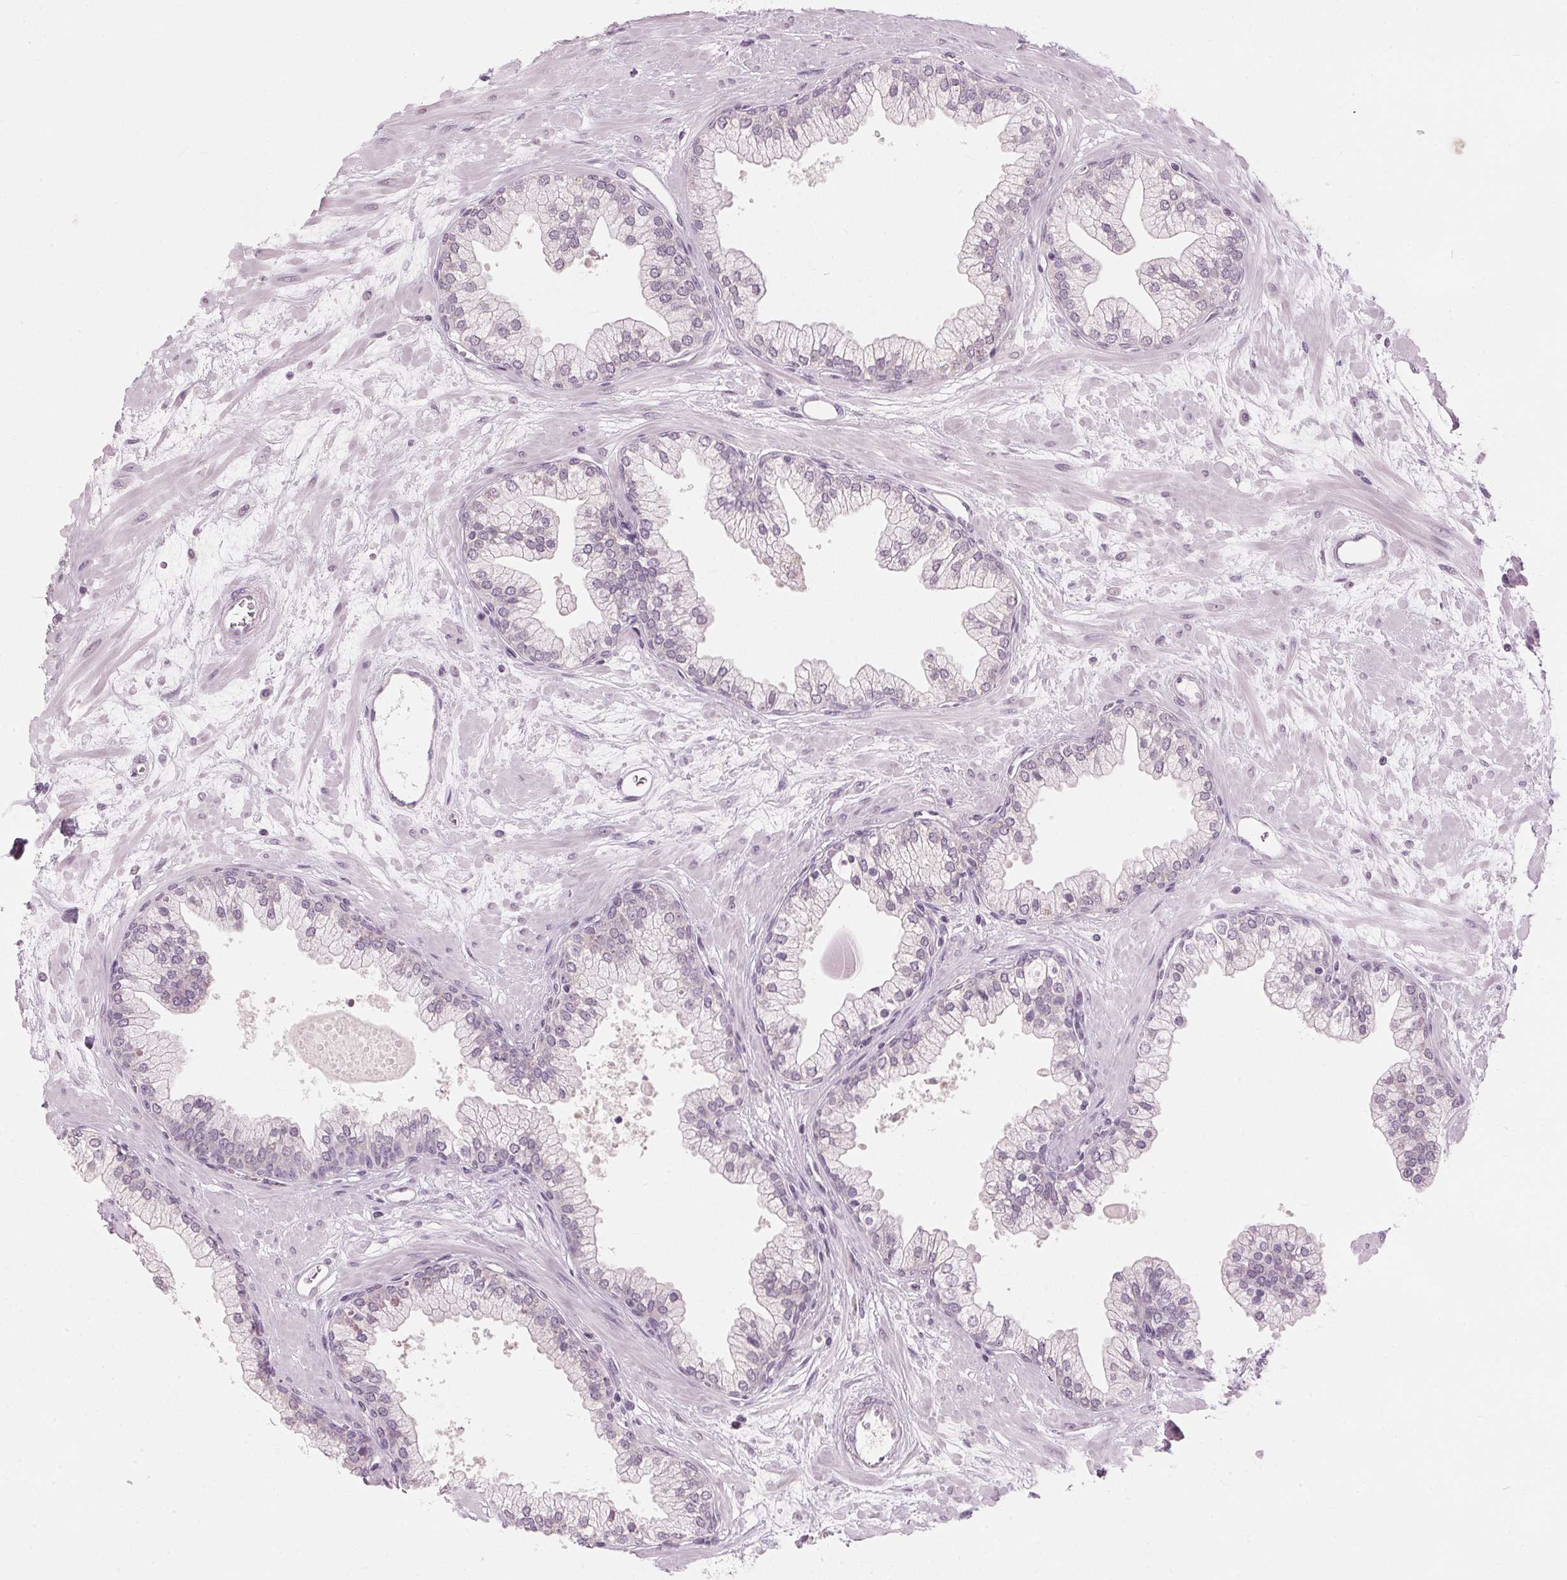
{"staining": {"intensity": "negative", "quantity": "none", "location": "none"}, "tissue": "prostate", "cell_type": "Glandular cells", "image_type": "normal", "snomed": [{"axis": "morphology", "description": "Normal tissue, NOS"}, {"axis": "topography", "description": "Prostate"}, {"axis": "topography", "description": "Peripheral nerve tissue"}], "caption": "The image exhibits no significant staining in glandular cells of prostate. (Immunohistochemistry, brightfield microscopy, high magnification).", "gene": "SFRP4", "patient": {"sex": "male", "age": 61}}